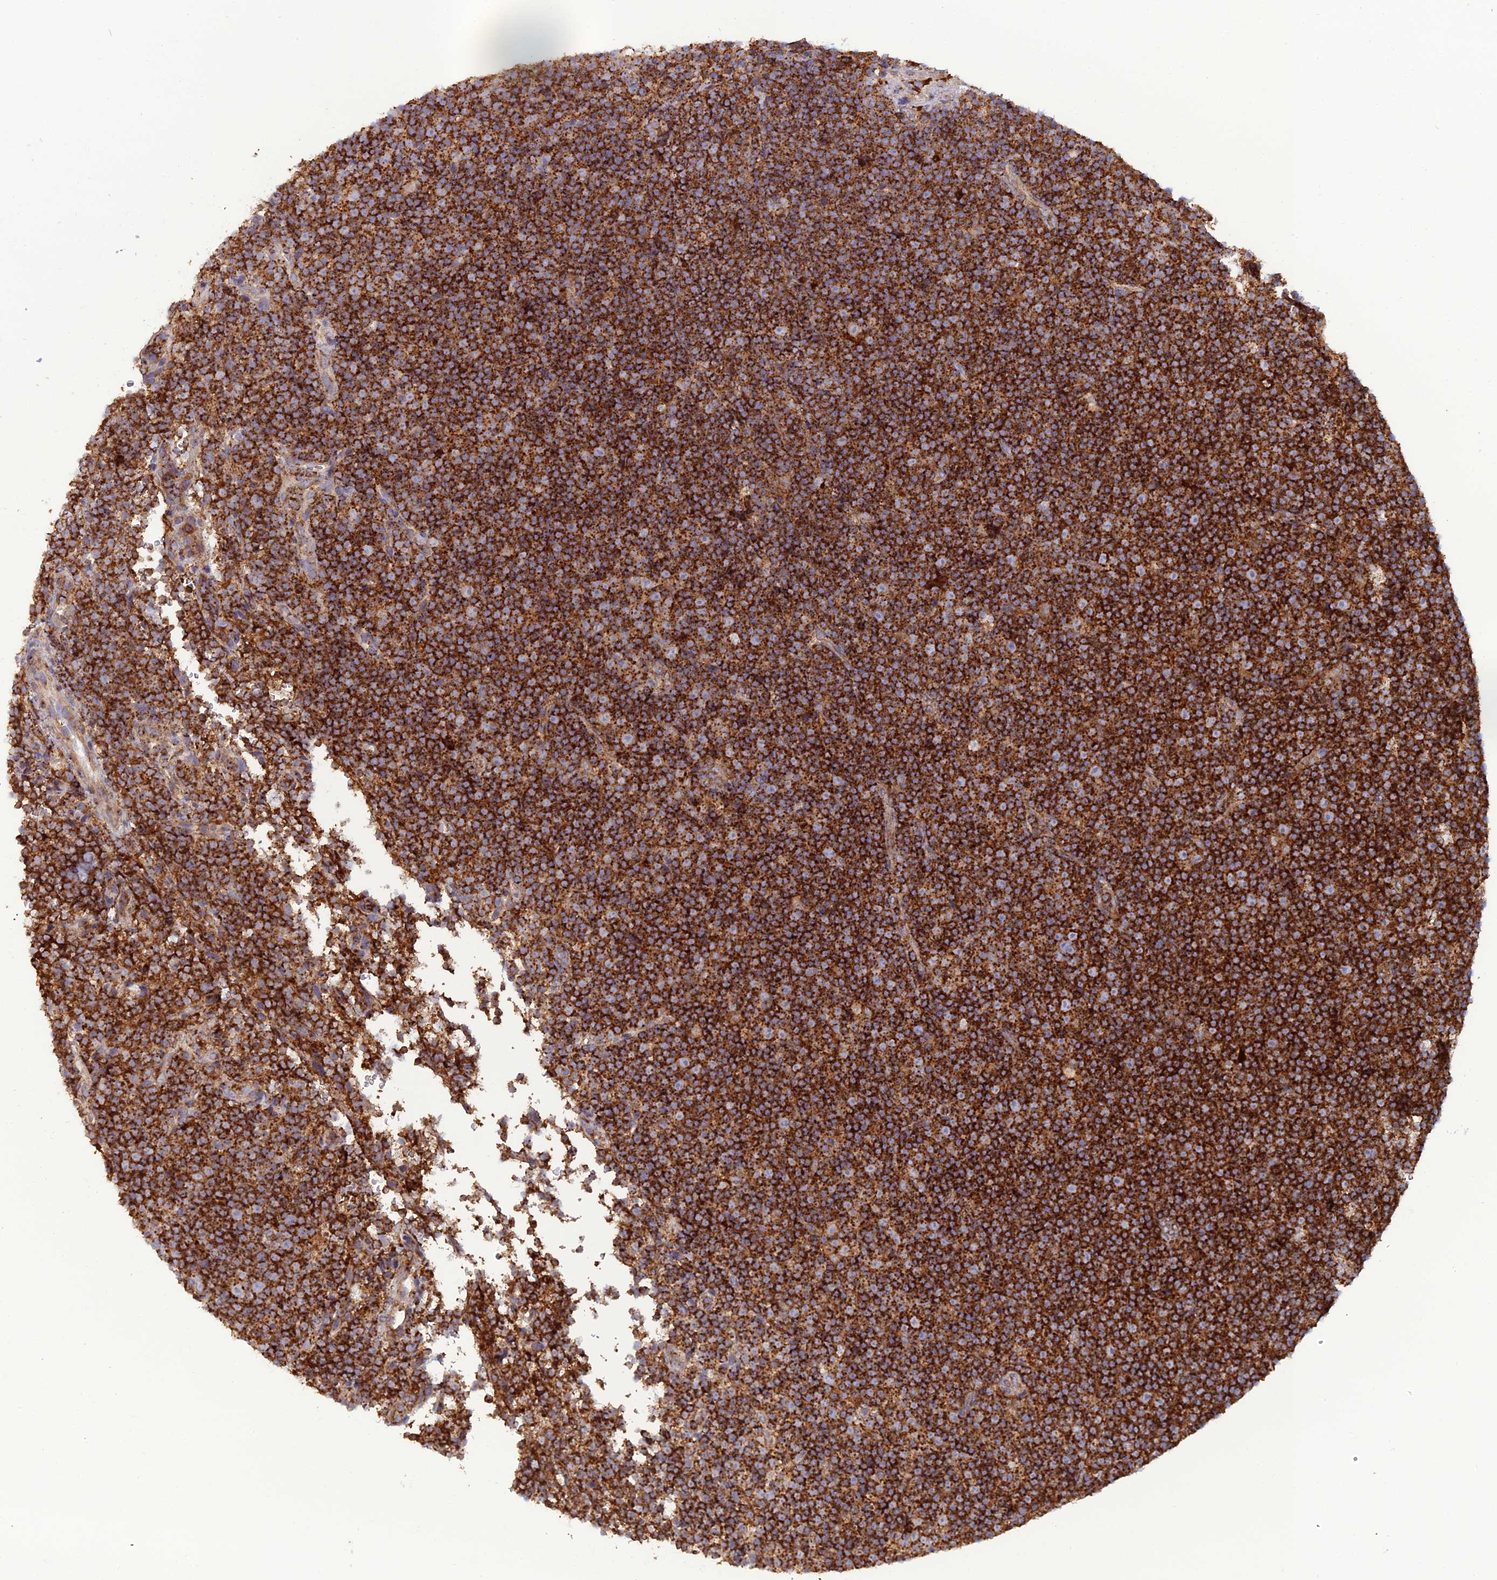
{"staining": {"intensity": "strong", "quantity": ">75%", "location": "cytoplasmic/membranous"}, "tissue": "lymphoma", "cell_type": "Tumor cells", "image_type": "cancer", "snomed": [{"axis": "morphology", "description": "Malignant lymphoma, non-Hodgkin's type, Low grade"}, {"axis": "topography", "description": "Lymph node"}], "caption": "IHC micrograph of neoplastic tissue: human lymphoma stained using IHC demonstrates high levels of strong protein expression localized specifically in the cytoplasmic/membranous of tumor cells, appearing as a cytoplasmic/membranous brown color.", "gene": "LNPEP", "patient": {"sex": "female", "age": 67}}